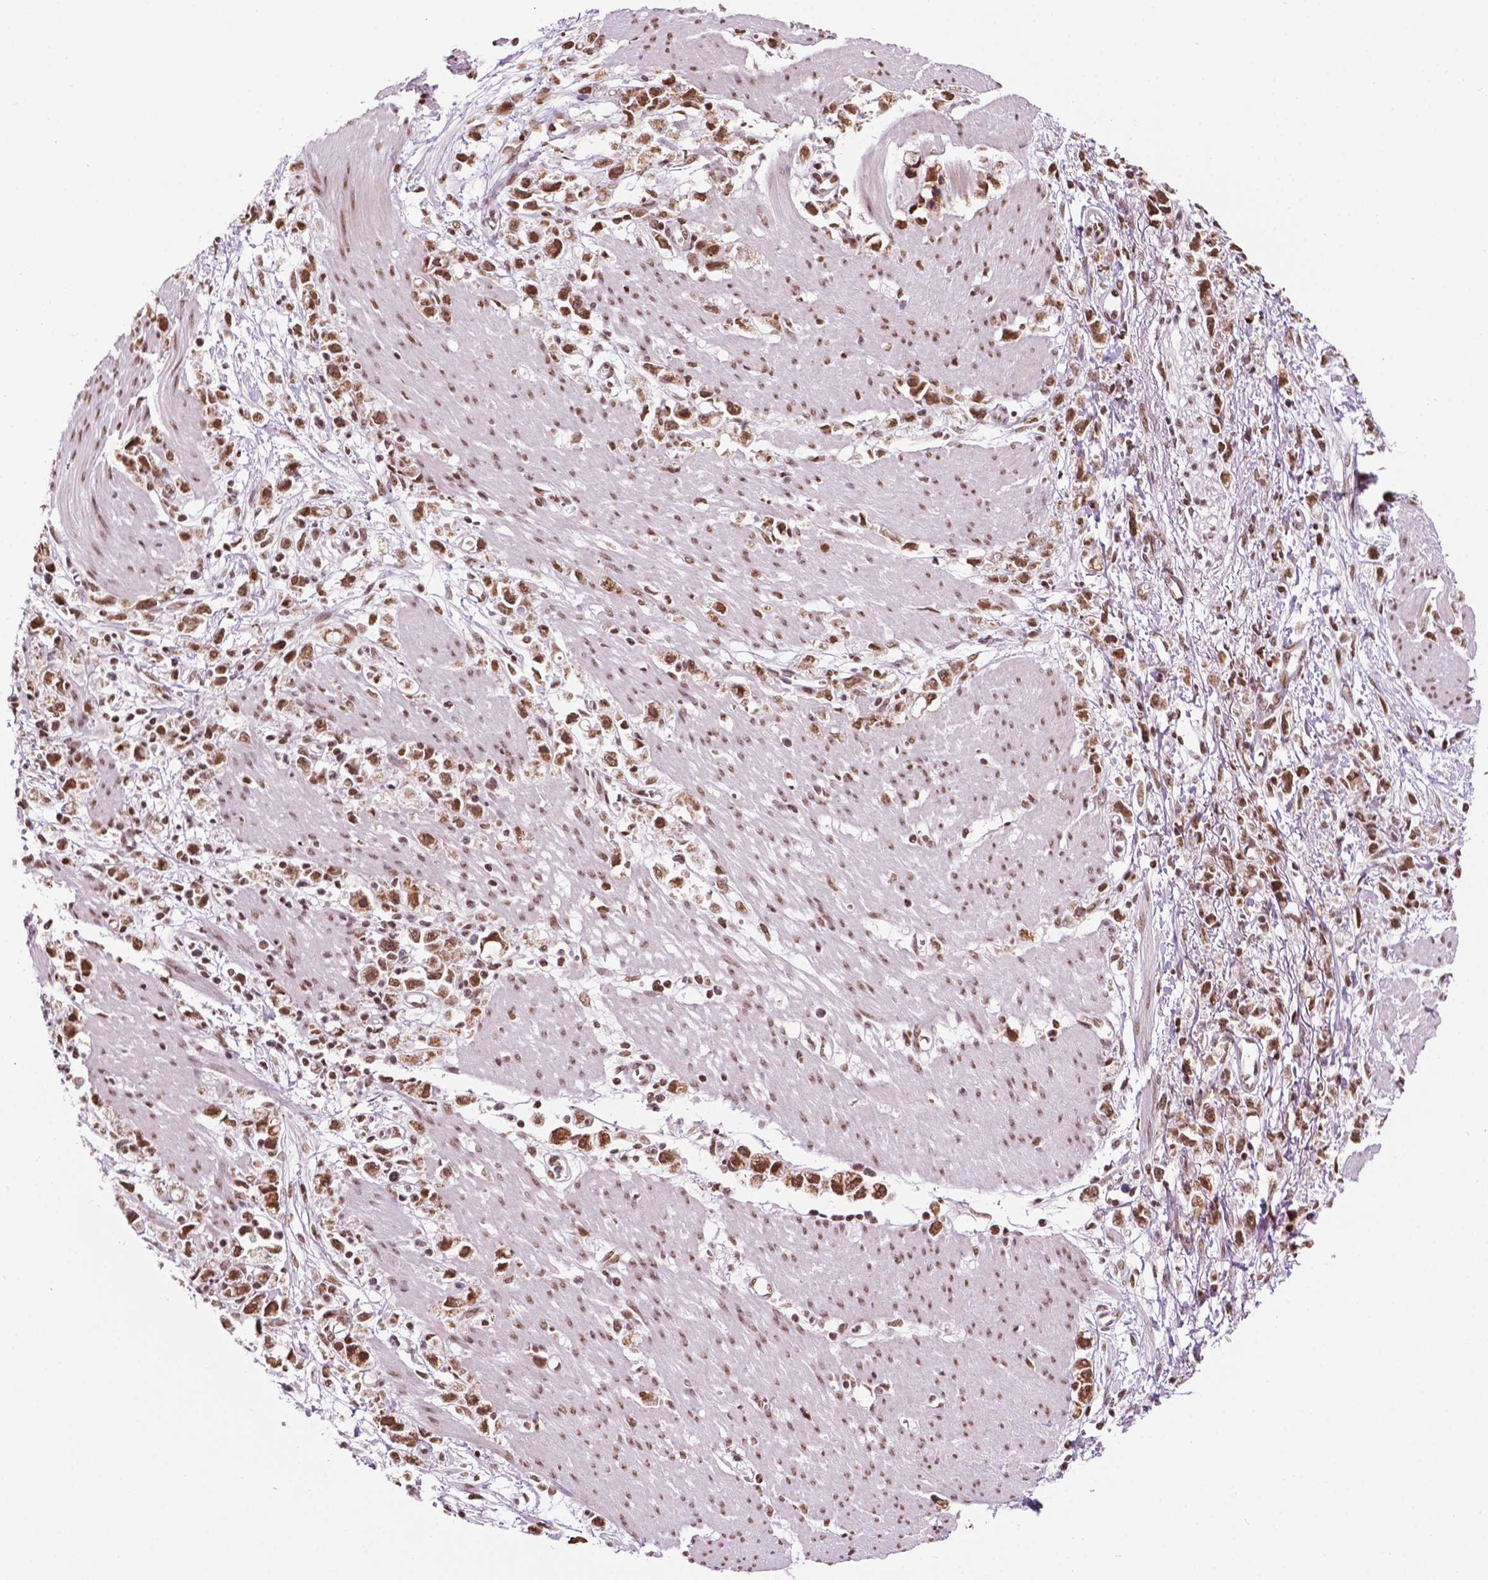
{"staining": {"intensity": "moderate", "quantity": ">75%", "location": "cytoplasmic/membranous,nuclear"}, "tissue": "stomach cancer", "cell_type": "Tumor cells", "image_type": "cancer", "snomed": [{"axis": "morphology", "description": "Adenocarcinoma, NOS"}, {"axis": "topography", "description": "Stomach"}], "caption": "Adenocarcinoma (stomach) stained with DAB (3,3'-diaminobenzidine) IHC exhibits medium levels of moderate cytoplasmic/membranous and nuclear positivity in about >75% of tumor cells.", "gene": "COL23A1", "patient": {"sex": "female", "age": 59}}